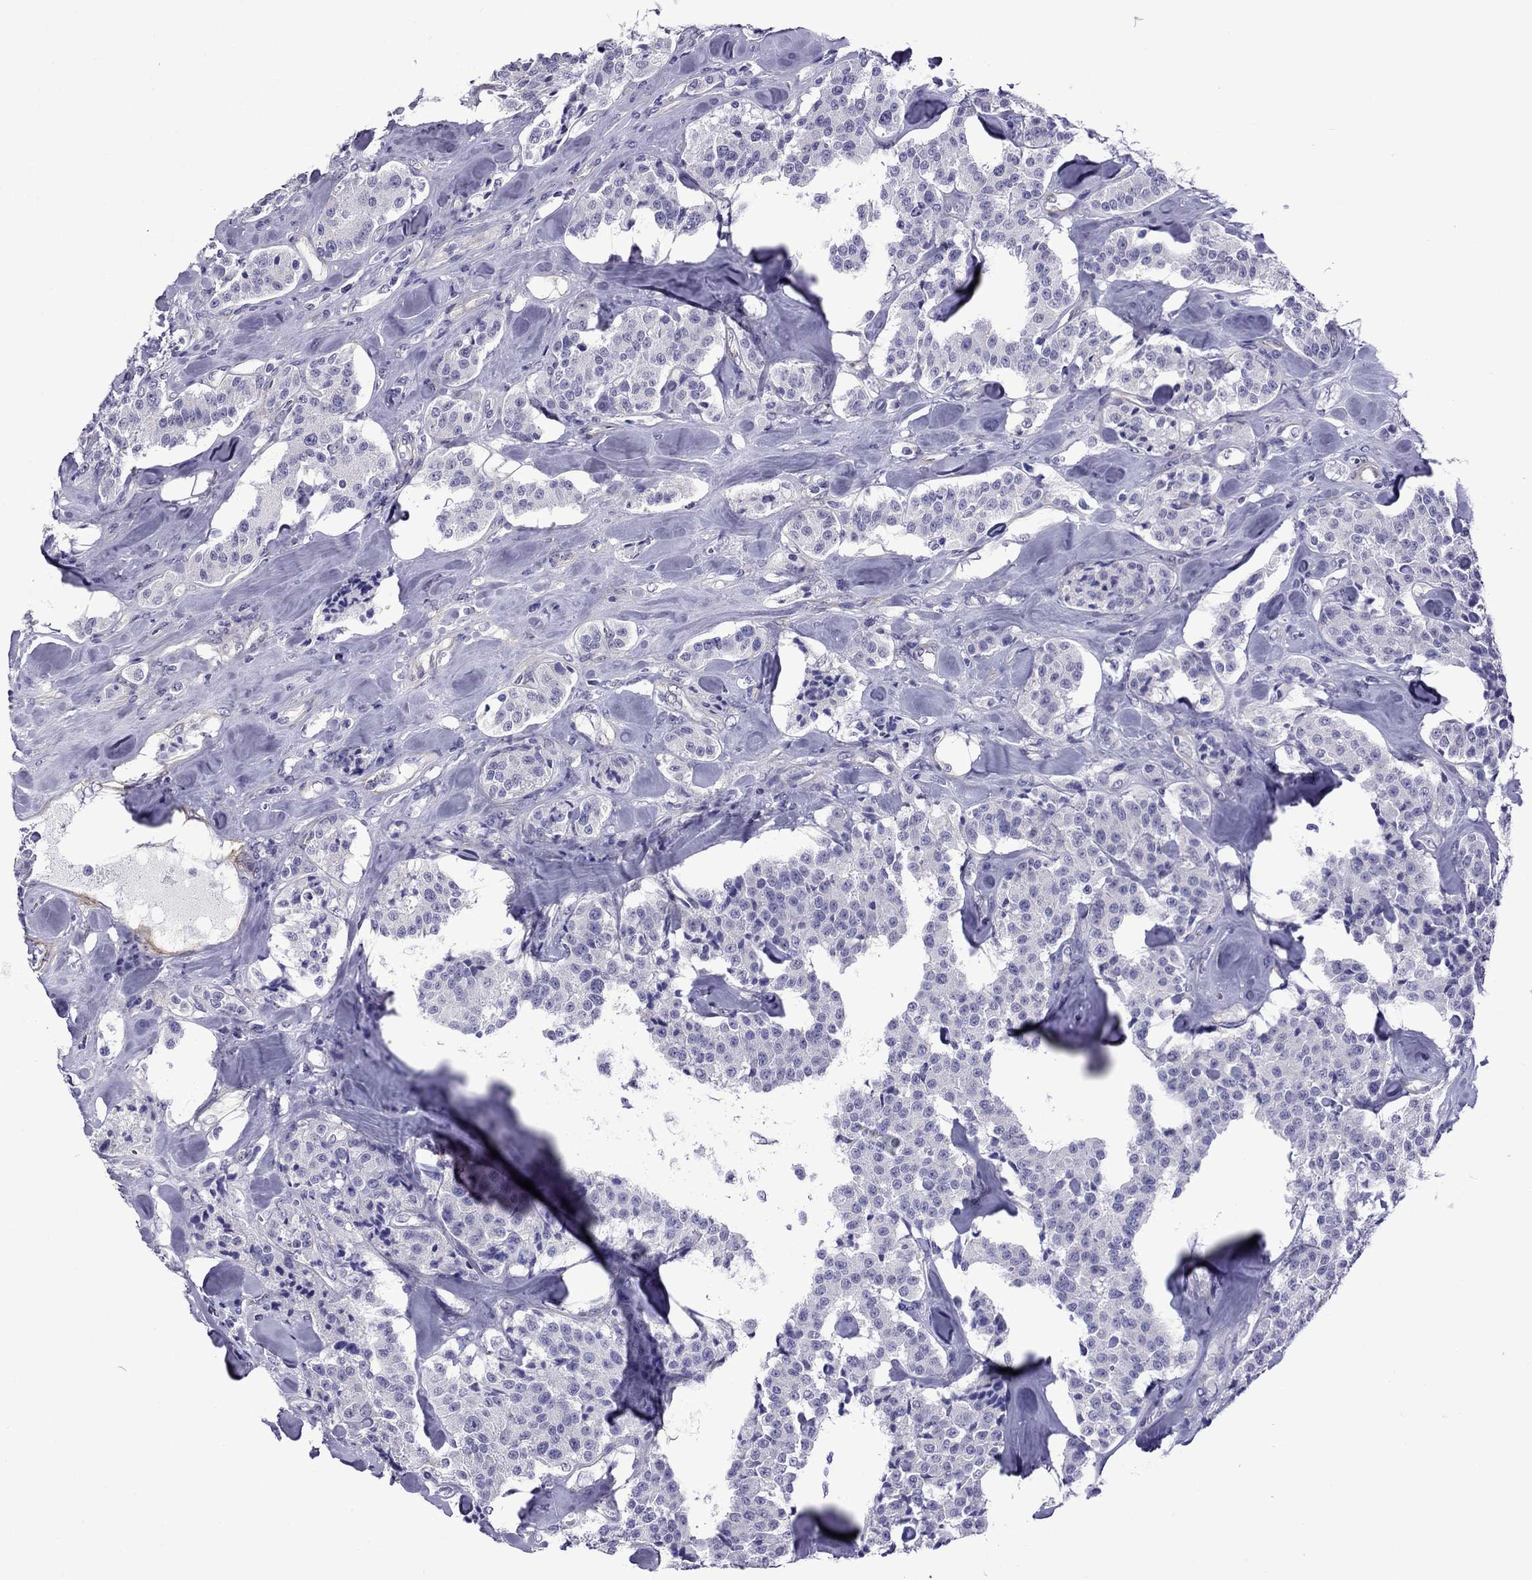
{"staining": {"intensity": "negative", "quantity": "none", "location": "none"}, "tissue": "carcinoid", "cell_type": "Tumor cells", "image_type": "cancer", "snomed": [{"axis": "morphology", "description": "Carcinoid, malignant, NOS"}, {"axis": "topography", "description": "Pancreas"}], "caption": "Tumor cells show no significant protein expression in carcinoid. Nuclei are stained in blue.", "gene": "CHRNA5", "patient": {"sex": "male", "age": 41}}